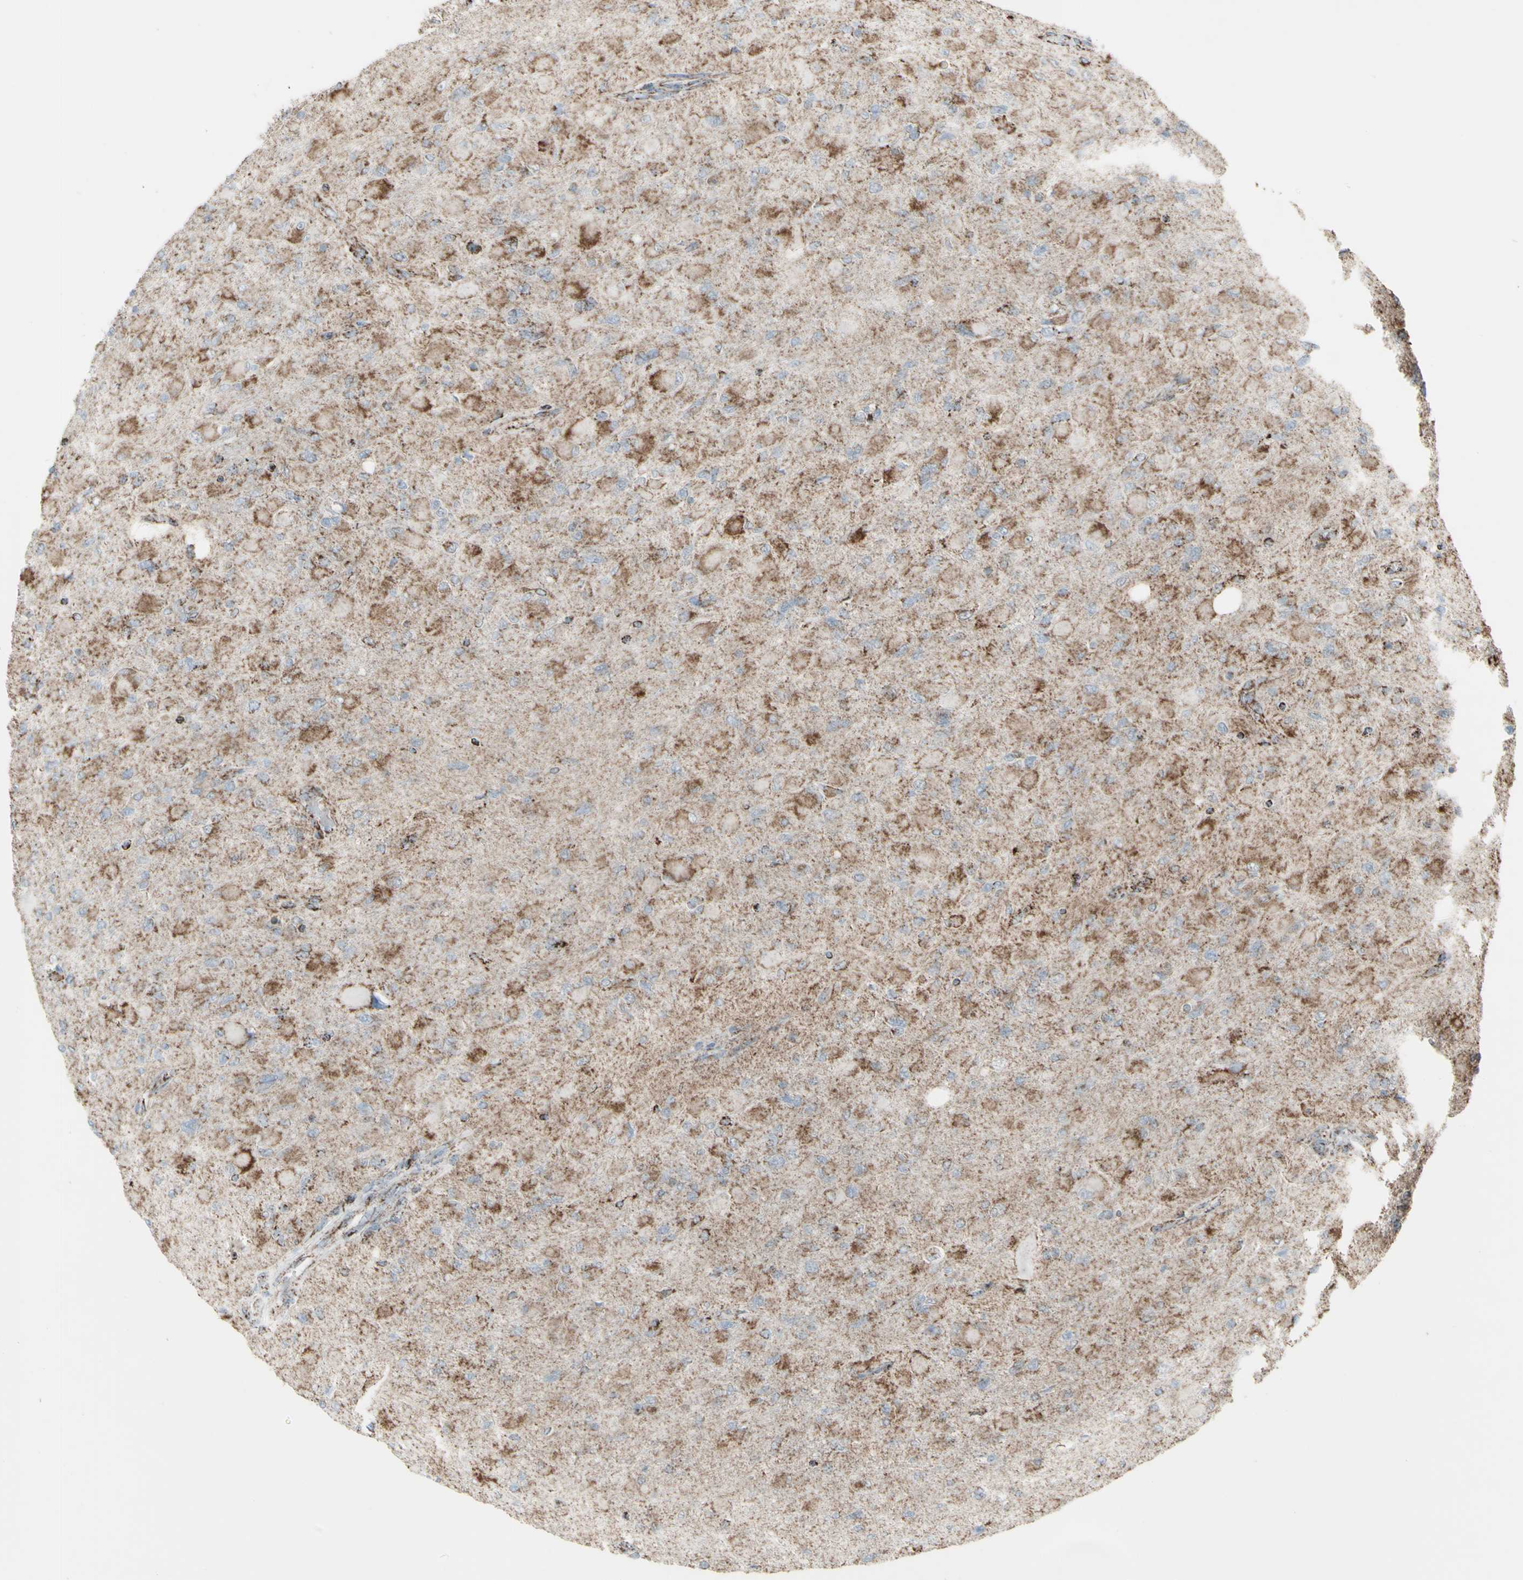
{"staining": {"intensity": "moderate", "quantity": ">75%", "location": "cytoplasmic/membranous"}, "tissue": "glioma", "cell_type": "Tumor cells", "image_type": "cancer", "snomed": [{"axis": "morphology", "description": "Glioma, malignant, High grade"}, {"axis": "topography", "description": "Cerebral cortex"}], "caption": "There is medium levels of moderate cytoplasmic/membranous staining in tumor cells of glioma, as demonstrated by immunohistochemical staining (brown color).", "gene": "PLGRKT", "patient": {"sex": "female", "age": 36}}